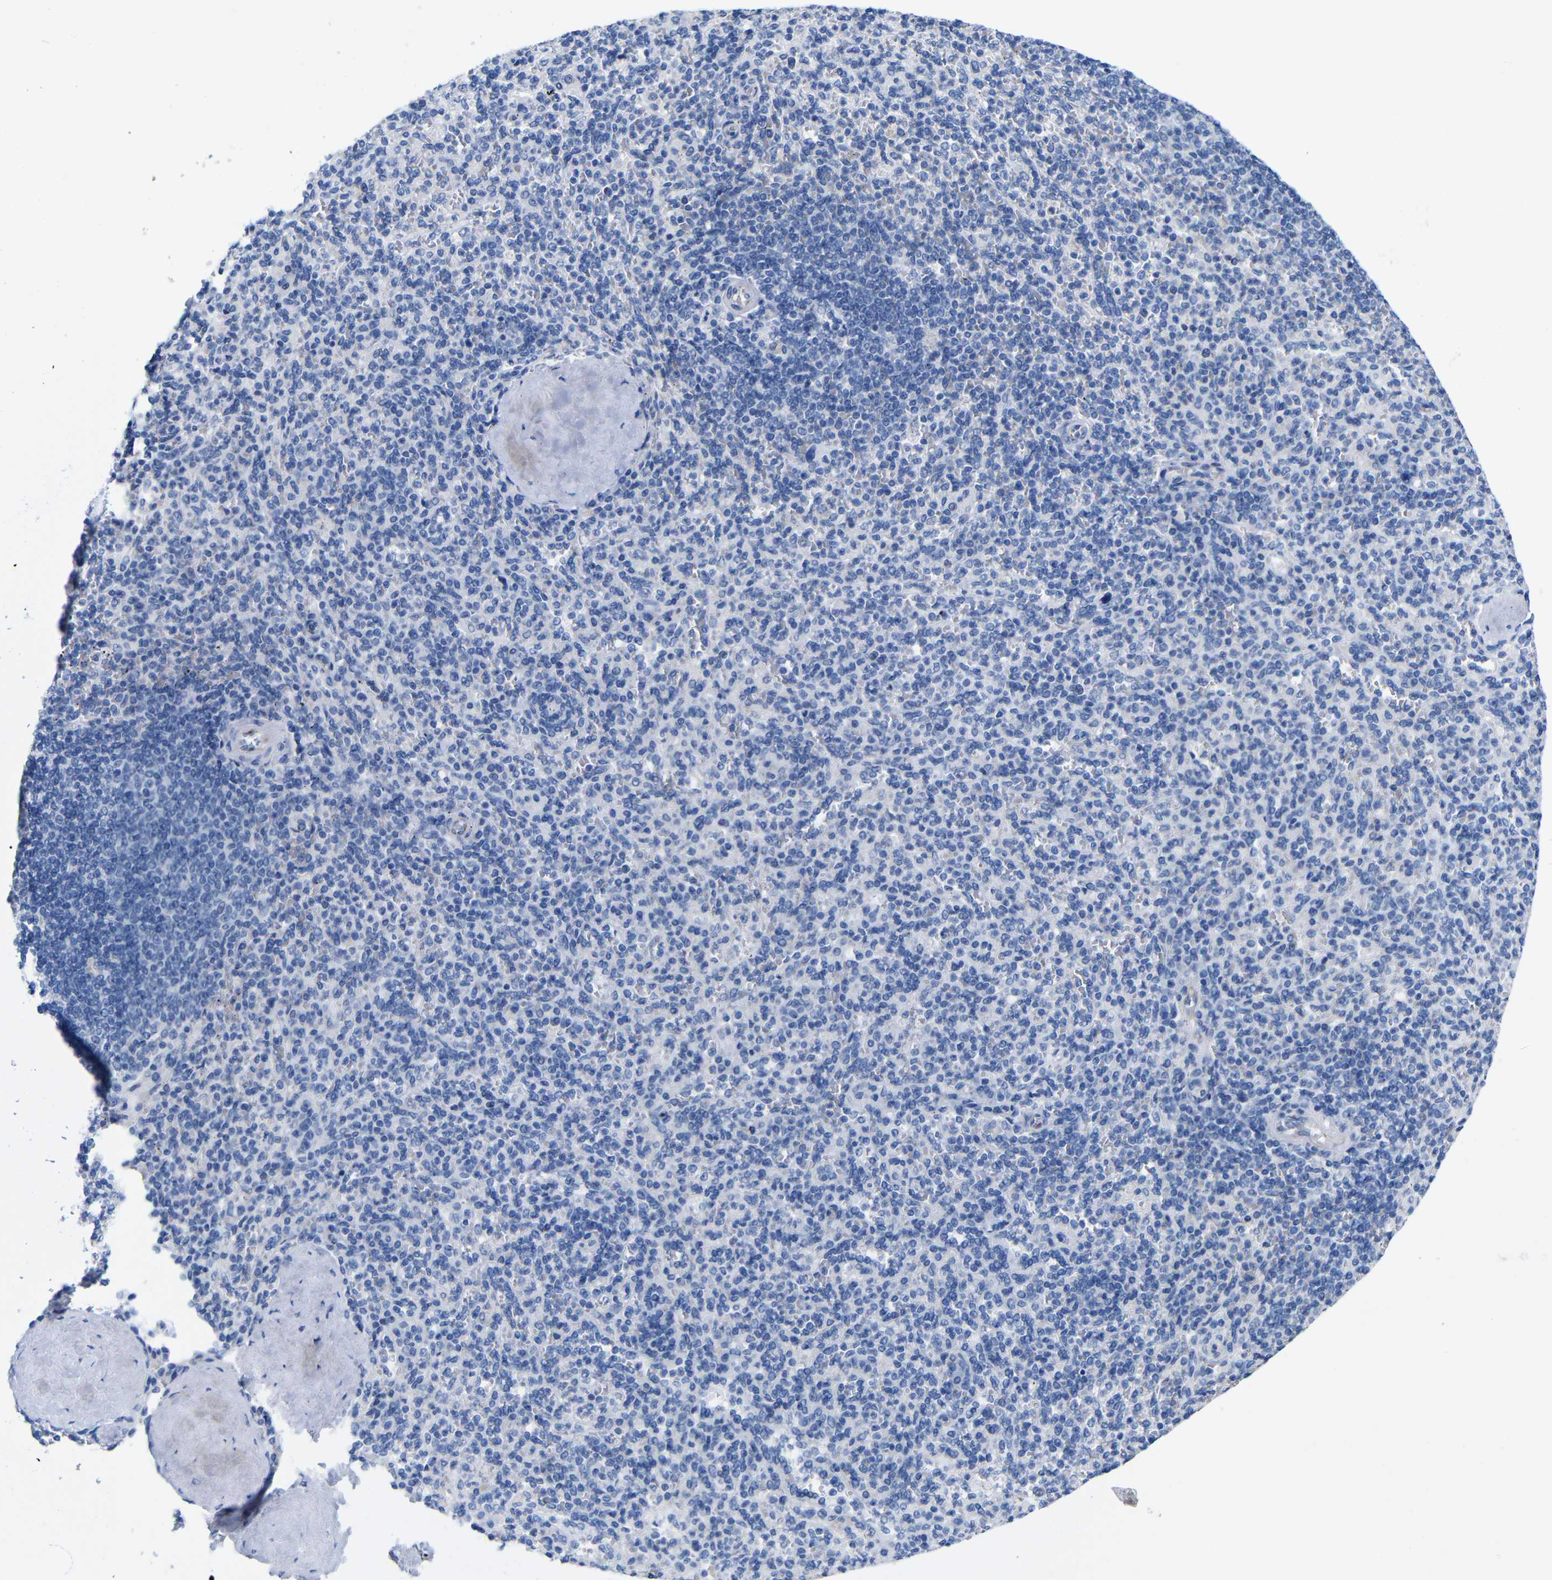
{"staining": {"intensity": "negative", "quantity": "none", "location": "none"}, "tissue": "spleen", "cell_type": "Cells in red pulp", "image_type": "normal", "snomed": [{"axis": "morphology", "description": "Normal tissue, NOS"}, {"axis": "topography", "description": "Spleen"}], "caption": "High power microscopy micrograph of an IHC image of unremarkable spleen, revealing no significant expression in cells in red pulp.", "gene": "CGNL1", "patient": {"sex": "male", "age": 36}}